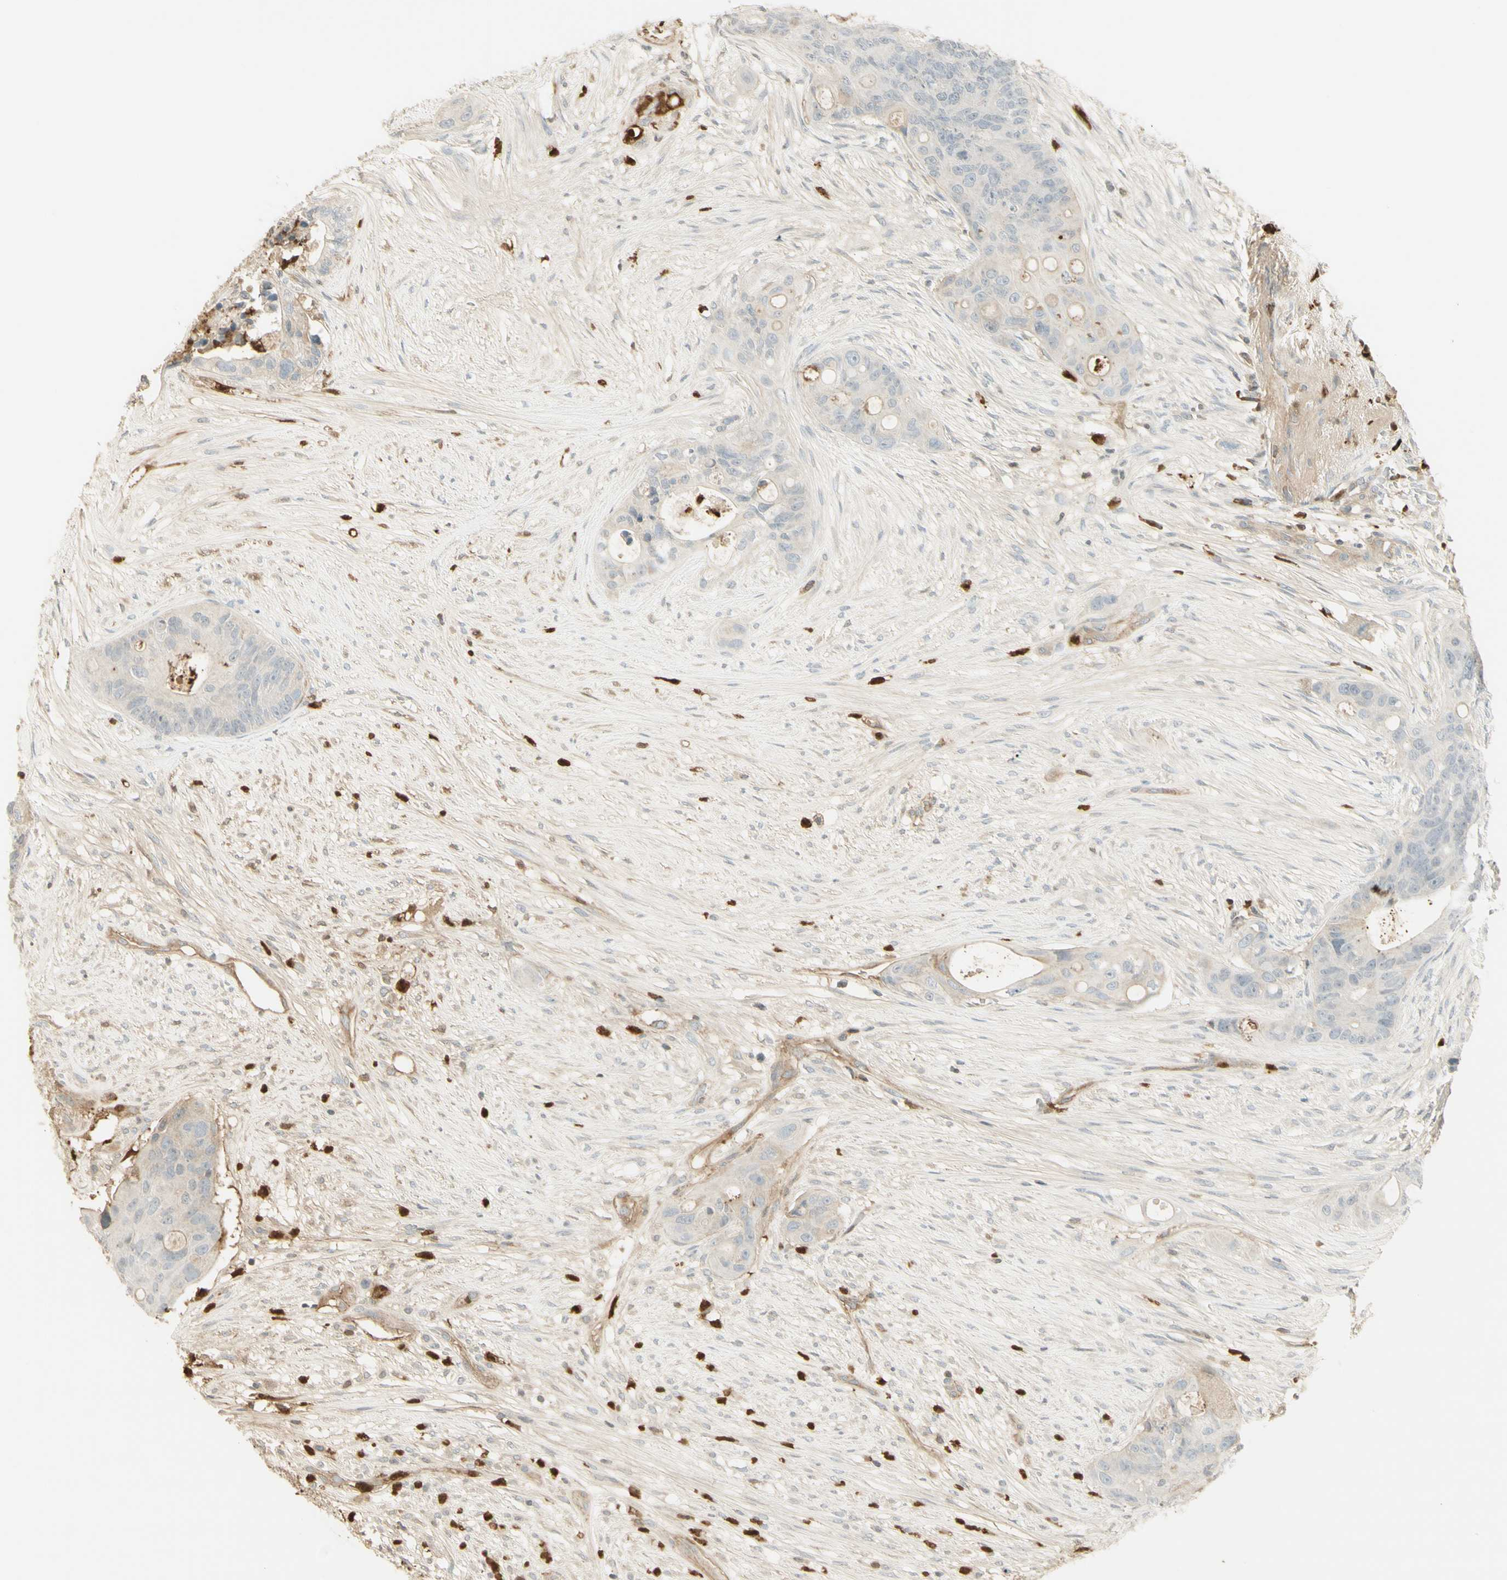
{"staining": {"intensity": "weak", "quantity": "<25%", "location": "cytoplasmic/membranous"}, "tissue": "colorectal cancer", "cell_type": "Tumor cells", "image_type": "cancer", "snomed": [{"axis": "morphology", "description": "Adenocarcinoma, NOS"}, {"axis": "topography", "description": "Colon"}], "caption": "Immunohistochemical staining of colorectal cancer (adenocarcinoma) shows no significant positivity in tumor cells.", "gene": "NID1", "patient": {"sex": "female", "age": 57}}